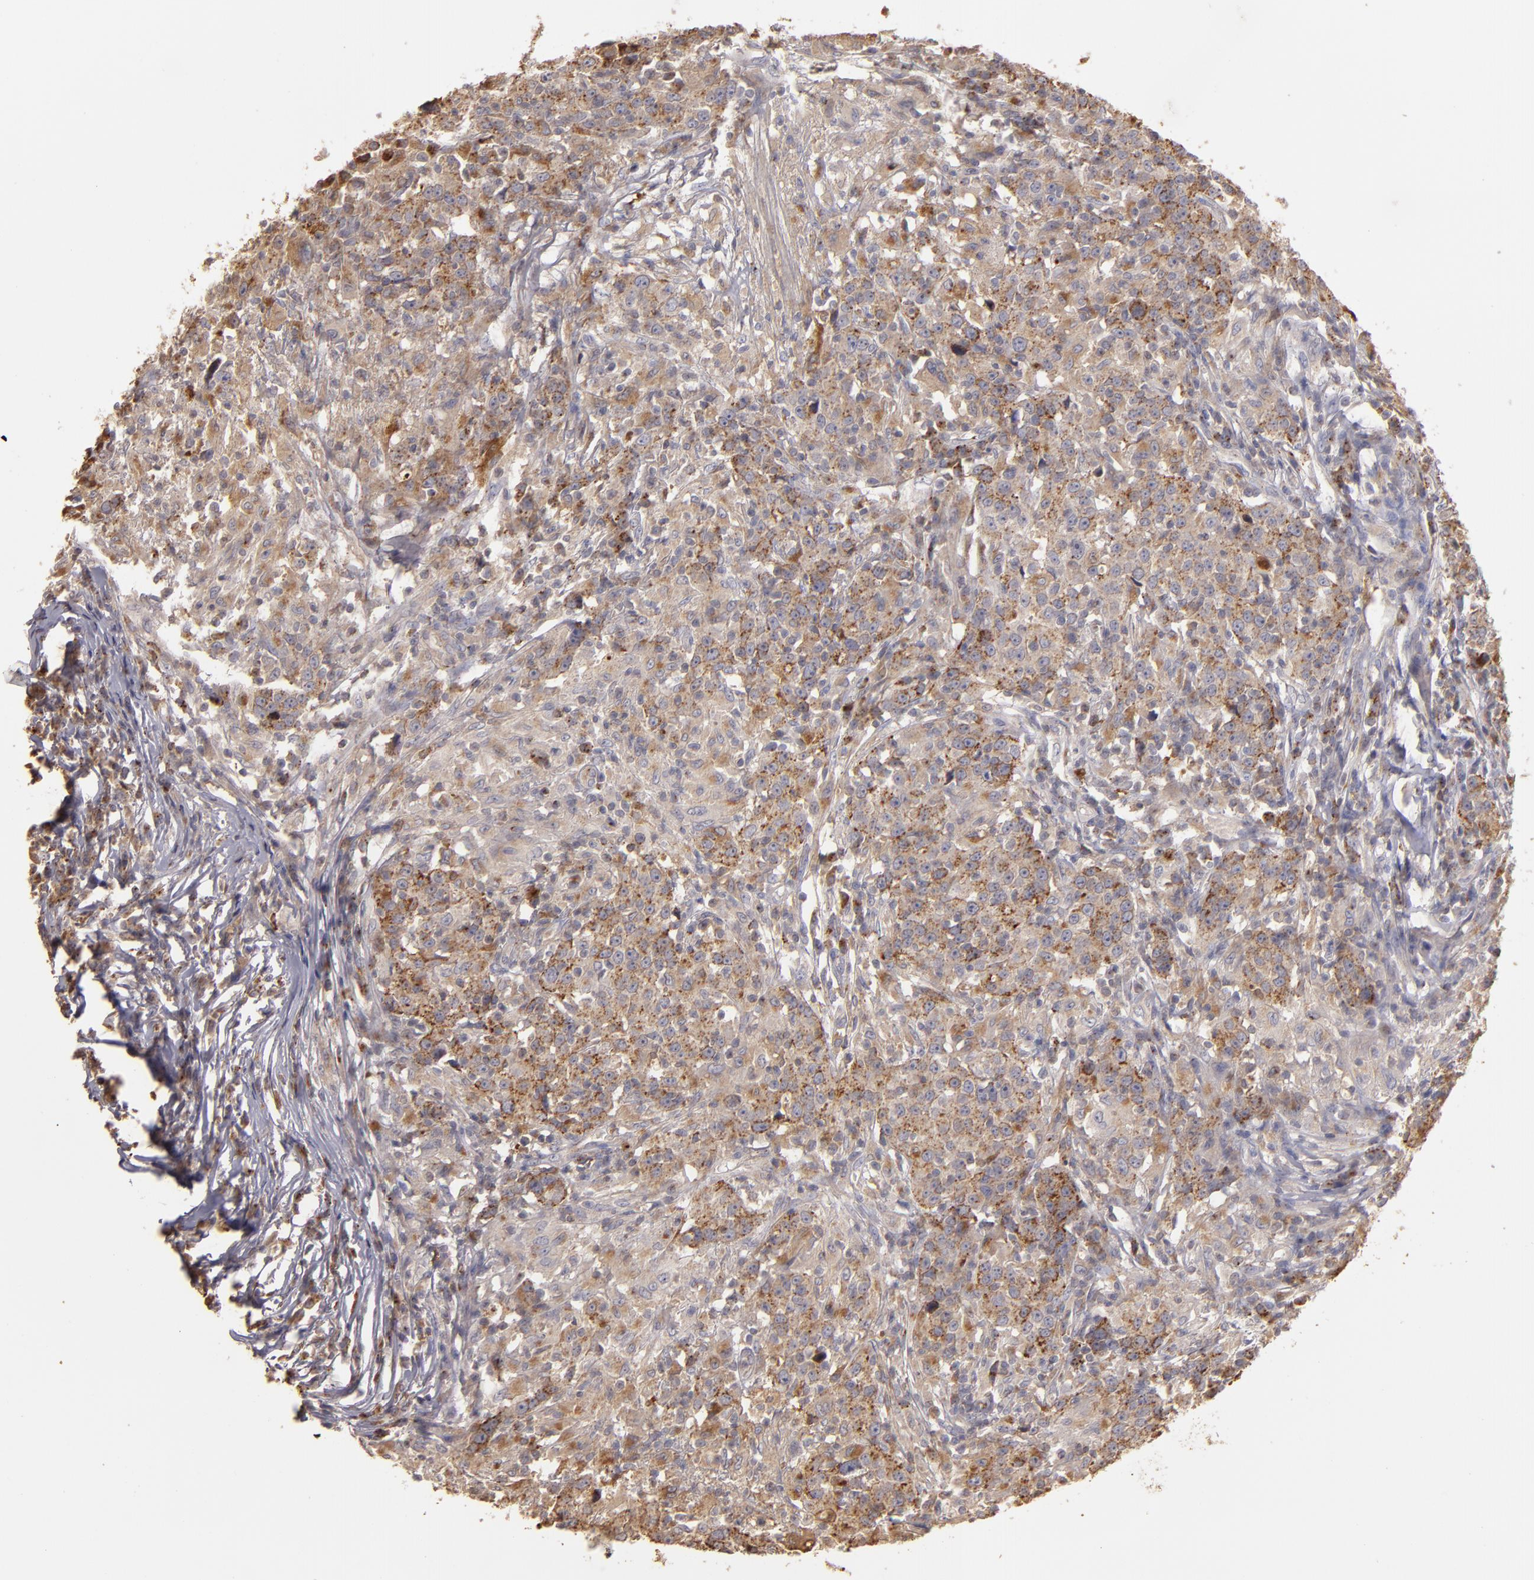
{"staining": {"intensity": "weak", "quantity": ">75%", "location": "cytoplasmic/membranous"}, "tissue": "head and neck cancer", "cell_type": "Tumor cells", "image_type": "cancer", "snomed": [{"axis": "morphology", "description": "Adenocarcinoma, NOS"}, {"axis": "topography", "description": "Salivary gland"}, {"axis": "topography", "description": "Head-Neck"}], "caption": "There is low levels of weak cytoplasmic/membranous positivity in tumor cells of head and neck adenocarcinoma, as demonstrated by immunohistochemical staining (brown color).", "gene": "TRAF1", "patient": {"sex": "female", "age": 65}}